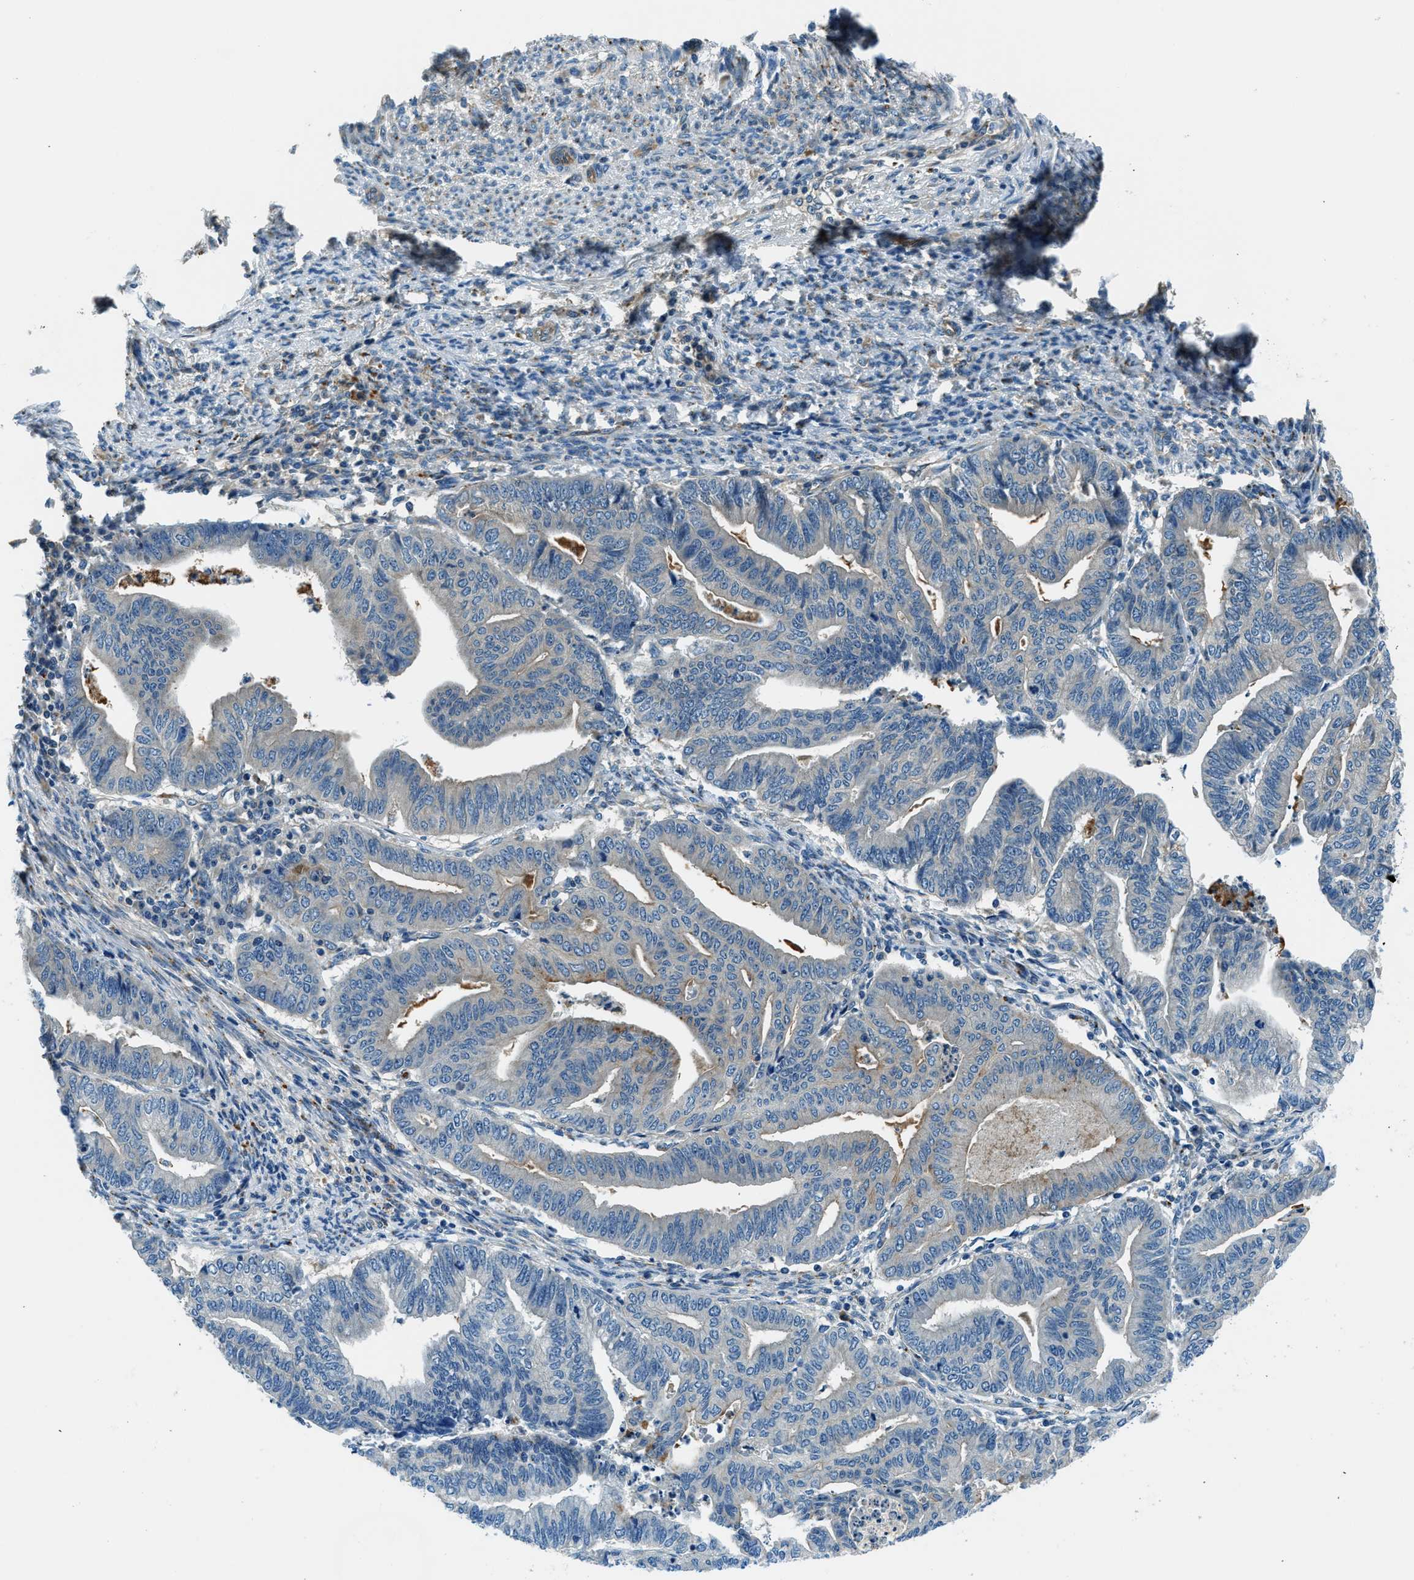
{"staining": {"intensity": "negative", "quantity": "none", "location": "none"}, "tissue": "endometrial cancer", "cell_type": "Tumor cells", "image_type": "cancer", "snomed": [{"axis": "morphology", "description": "Adenocarcinoma, NOS"}, {"axis": "topography", "description": "Endometrium"}], "caption": "A micrograph of human adenocarcinoma (endometrial) is negative for staining in tumor cells.", "gene": "SLC19A2", "patient": {"sex": "female", "age": 79}}